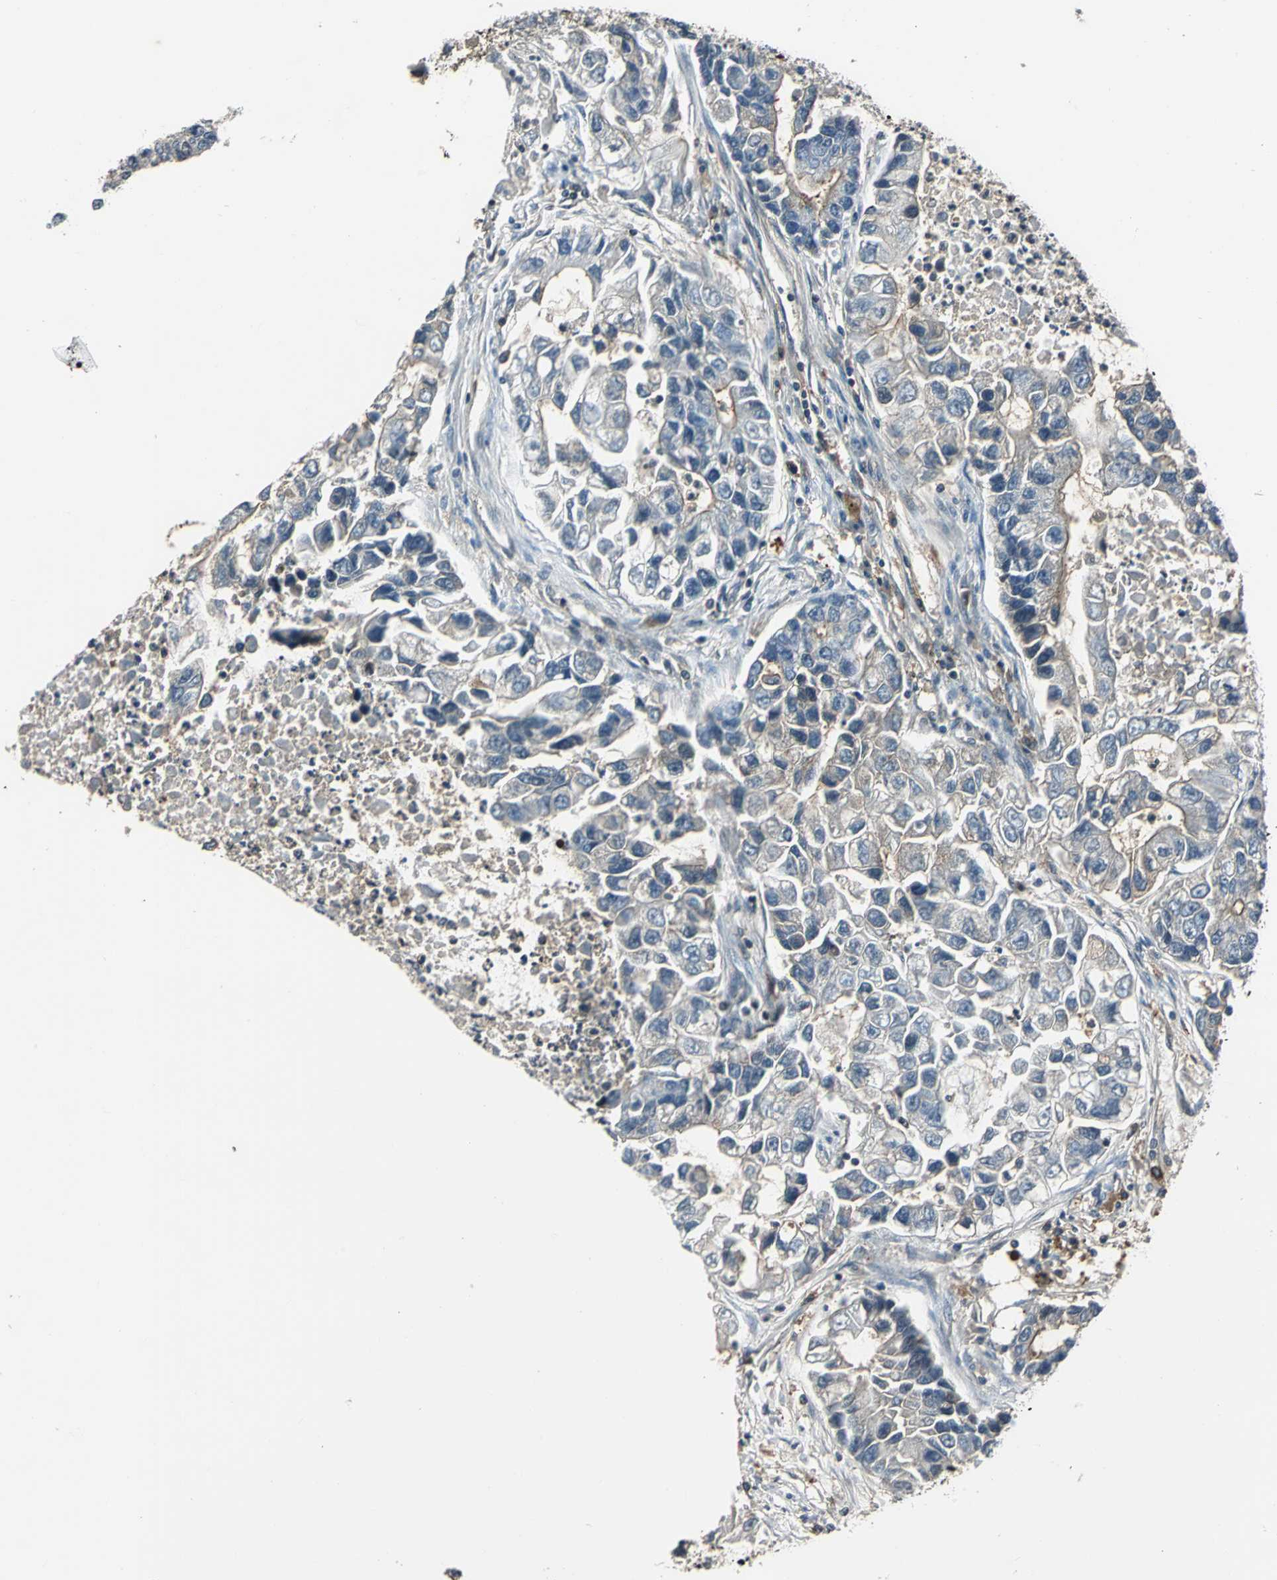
{"staining": {"intensity": "negative", "quantity": "none", "location": "none"}, "tissue": "lung cancer", "cell_type": "Tumor cells", "image_type": "cancer", "snomed": [{"axis": "morphology", "description": "Adenocarcinoma, NOS"}, {"axis": "topography", "description": "Lung"}], "caption": "High power microscopy image of an IHC histopathology image of lung cancer, revealing no significant staining in tumor cells.", "gene": "NR2C2", "patient": {"sex": "female", "age": 51}}